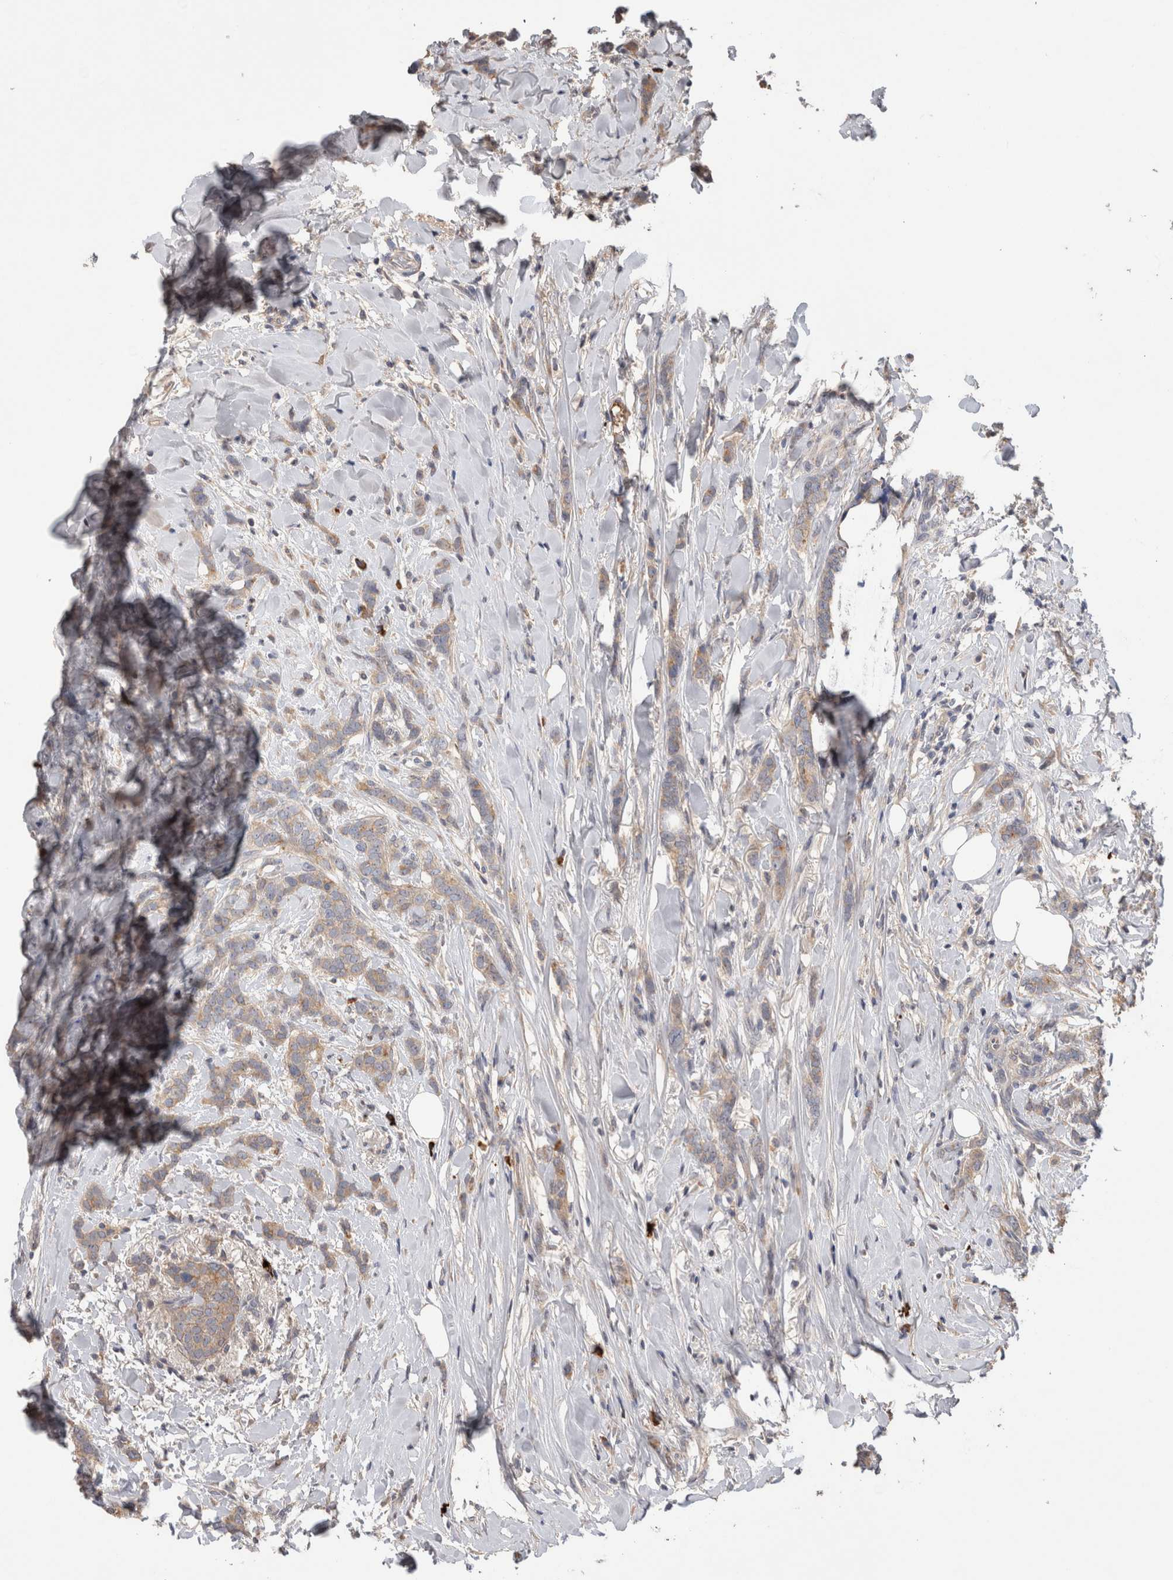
{"staining": {"intensity": "weak", "quantity": ">75%", "location": "cytoplasmic/membranous"}, "tissue": "breast cancer", "cell_type": "Tumor cells", "image_type": "cancer", "snomed": [{"axis": "morphology", "description": "Lobular carcinoma"}, {"axis": "topography", "description": "Skin"}, {"axis": "topography", "description": "Breast"}], "caption": "Breast cancer tissue shows weak cytoplasmic/membranous staining in approximately >75% of tumor cells Immunohistochemistry stains the protein in brown and the nuclei are stained blue.", "gene": "PPP3CC", "patient": {"sex": "female", "age": 46}}